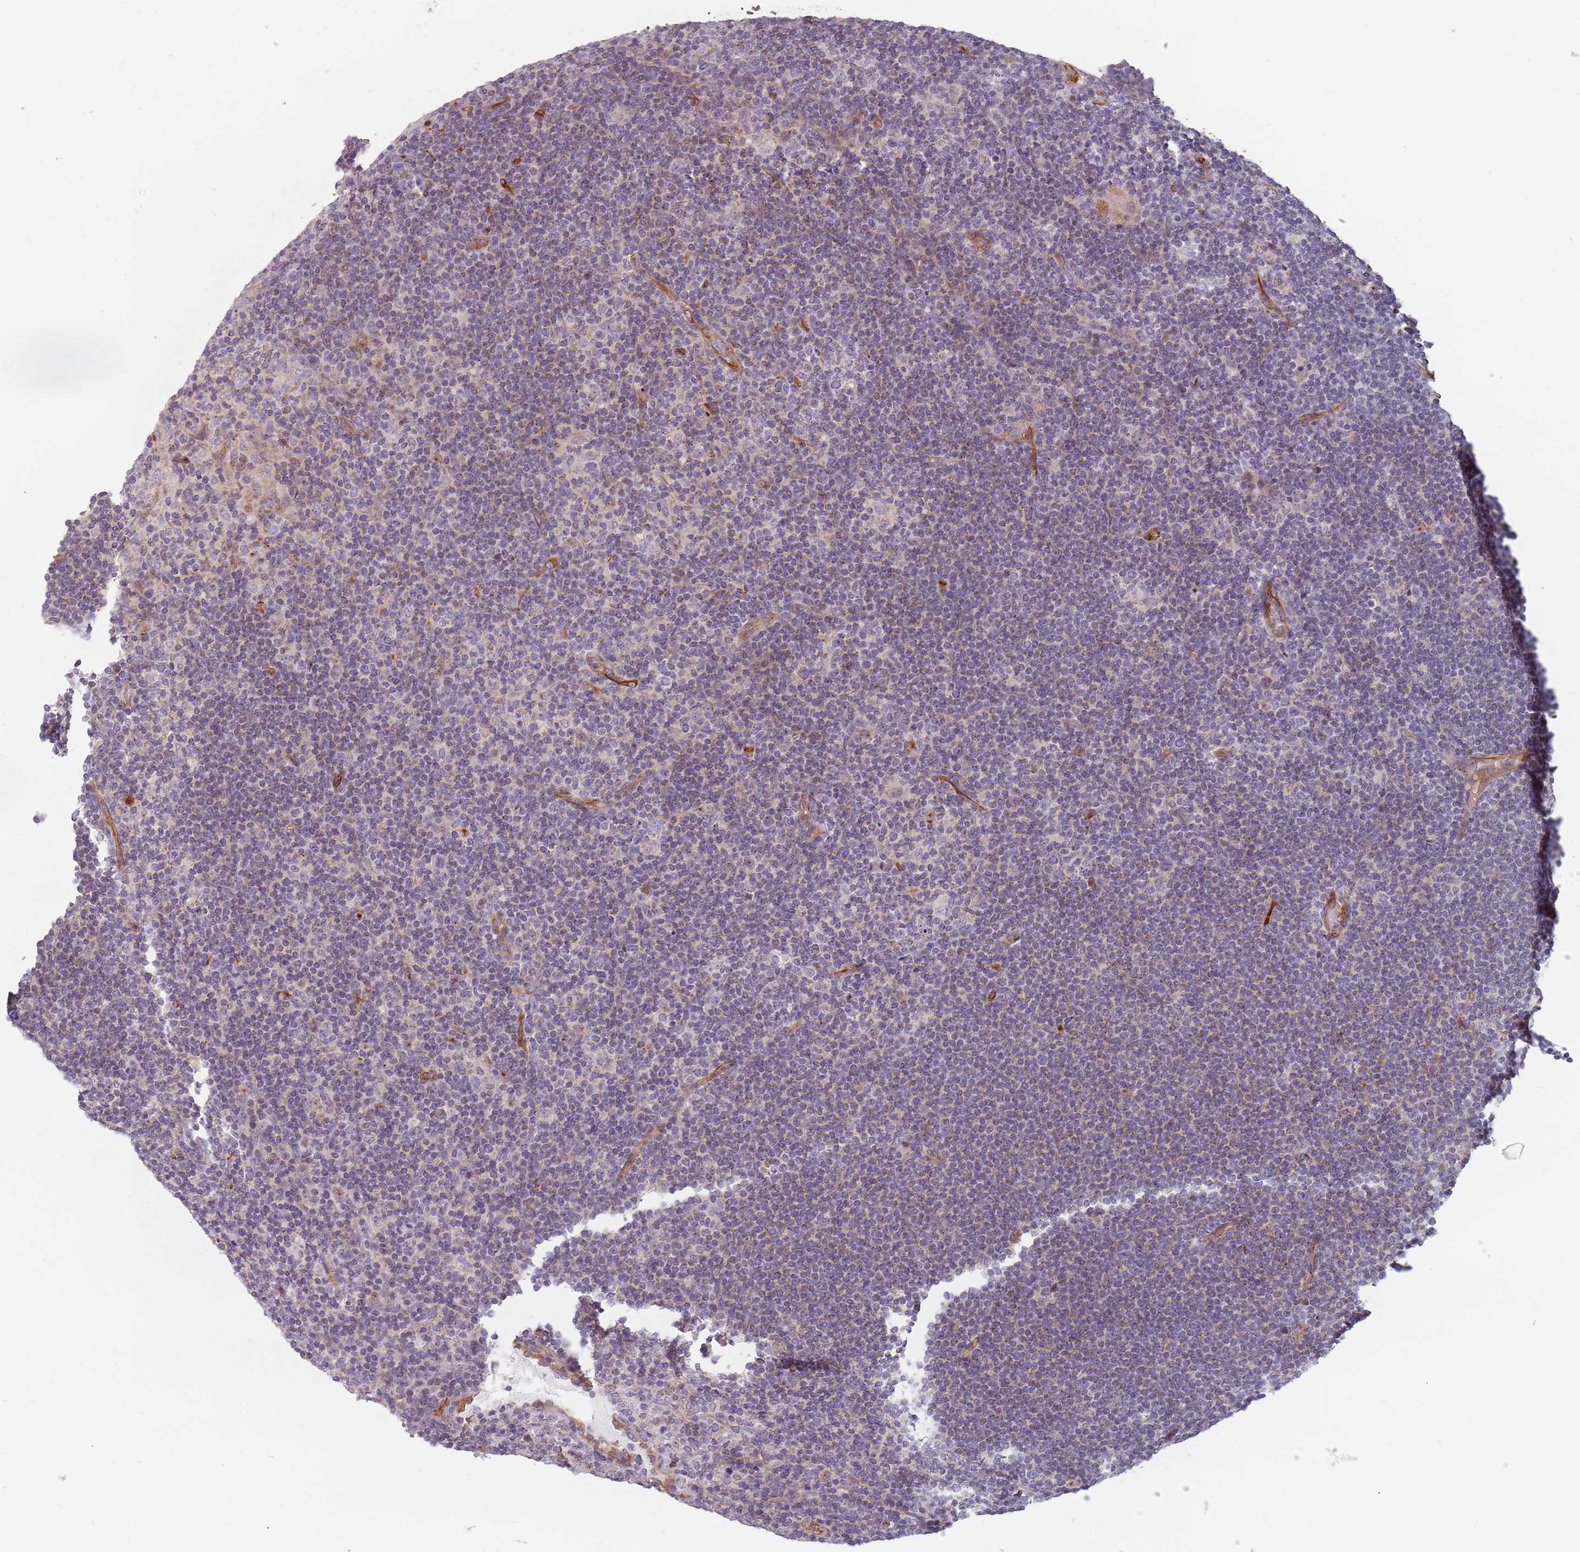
{"staining": {"intensity": "negative", "quantity": "none", "location": "none"}, "tissue": "lymphoma", "cell_type": "Tumor cells", "image_type": "cancer", "snomed": [{"axis": "morphology", "description": "Hodgkin's disease, NOS"}, {"axis": "topography", "description": "Lymph node"}], "caption": "Hodgkin's disease stained for a protein using IHC reveals no positivity tumor cells.", "gene": "GAS2L3", "patient": {"sex": "female", "age": 57}}